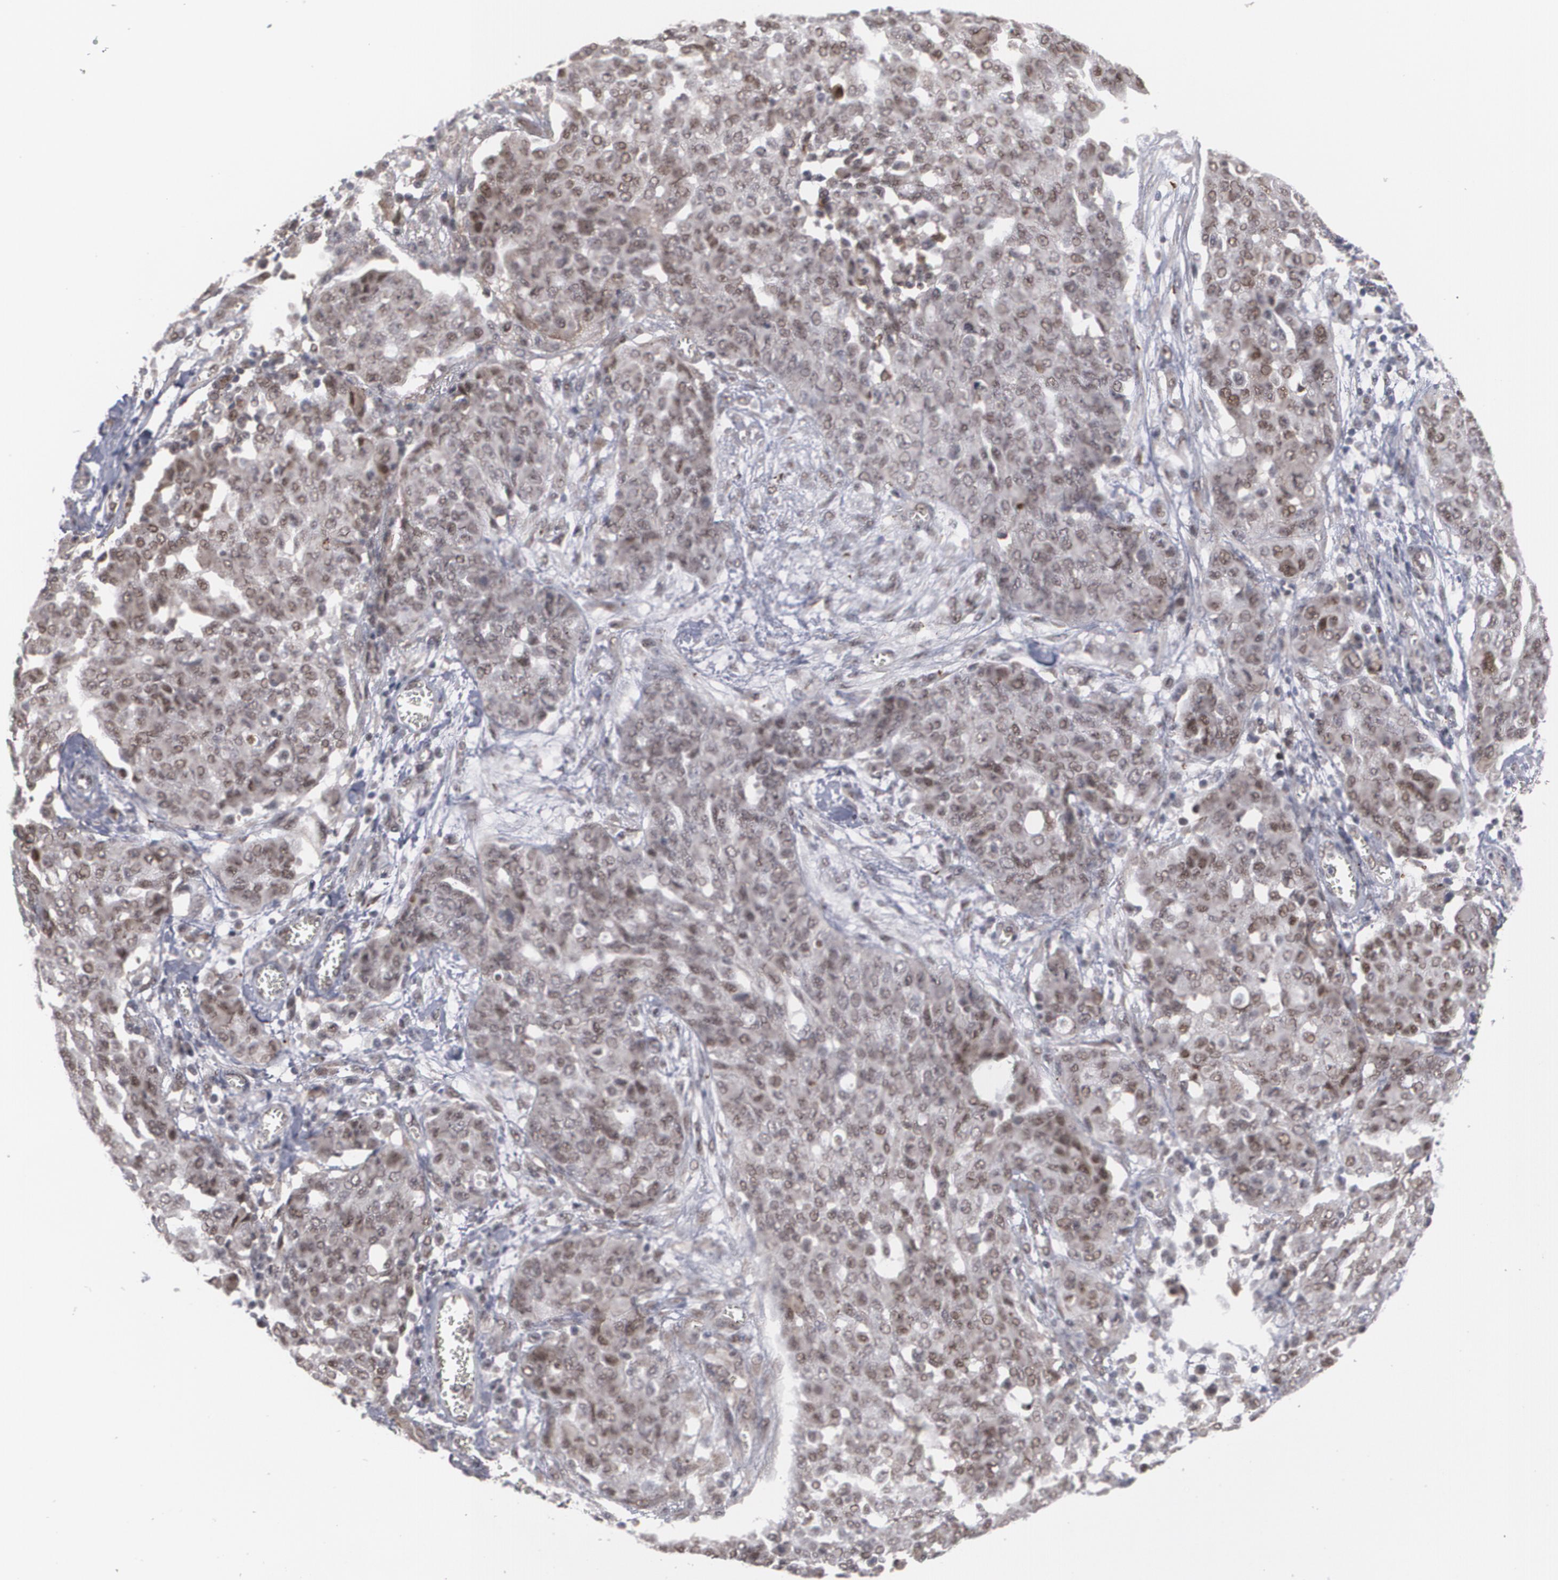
{"staining": {"intensity": "moderate", "quantity": ">75%", "location": "nuclear"}, "tissue": "ovarian cancer", "cell_type": "Tumor cells", "image_type": "cancer", "snomed": [{"axis": "morphology", "description": "Cystadenocarcinoma, serous, NOS"}, {"axis": "topography", "description": "Soft tissue"}, {"axis": "topography", "description": "Ovary"}], "caption": "The immunohistochemical stain shows moderate nuclear expression in tumor cells of ovarian cancer tissue. The staining was performed using DAB (3,3'-diaminobenzidine) to visualize the protein expression in brown, while the nuclei were stained in blue with hematoxylin (Magnification: 20x).", "gene": "INTS6", "patient": {"sex": "female", "age": 57}}